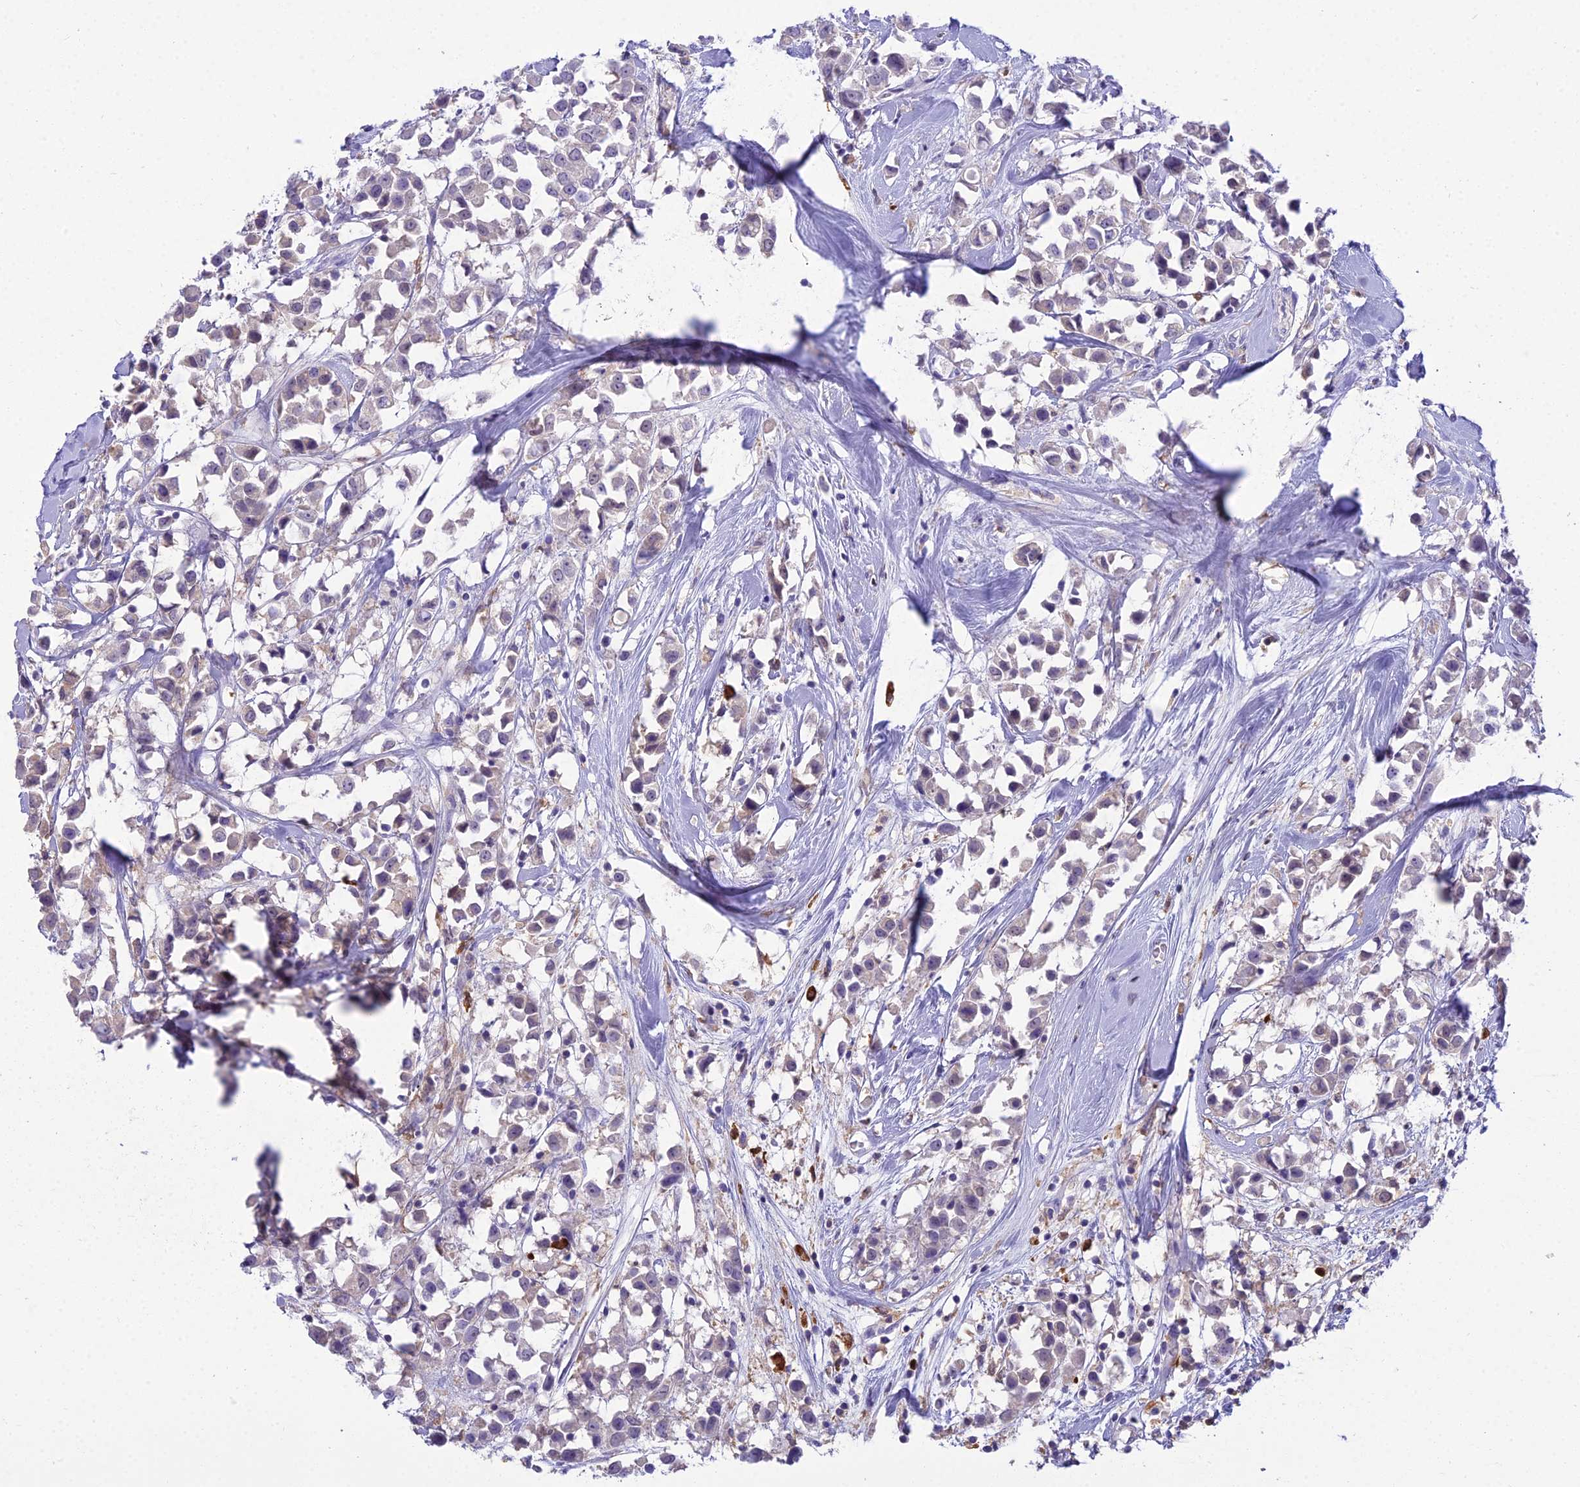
{"staining": {"intensity": "negative", "quantity": "none", "location": "none"}, "tissue": "breast cancer", "cell_type": "Tumor cells", "image_type": "cancer", "snomed": [{"axis": "morphology", "description": "Duct carcinoma"}, {"axis": "topography", "description": "Breast"}], "caption": "Breast invasive ductal carcinoma was stained to show a protein in brown. There is no significant positivity in tumor cells.", "gene": "BLNK", "patient": {"sex": "female", "age": 61}}